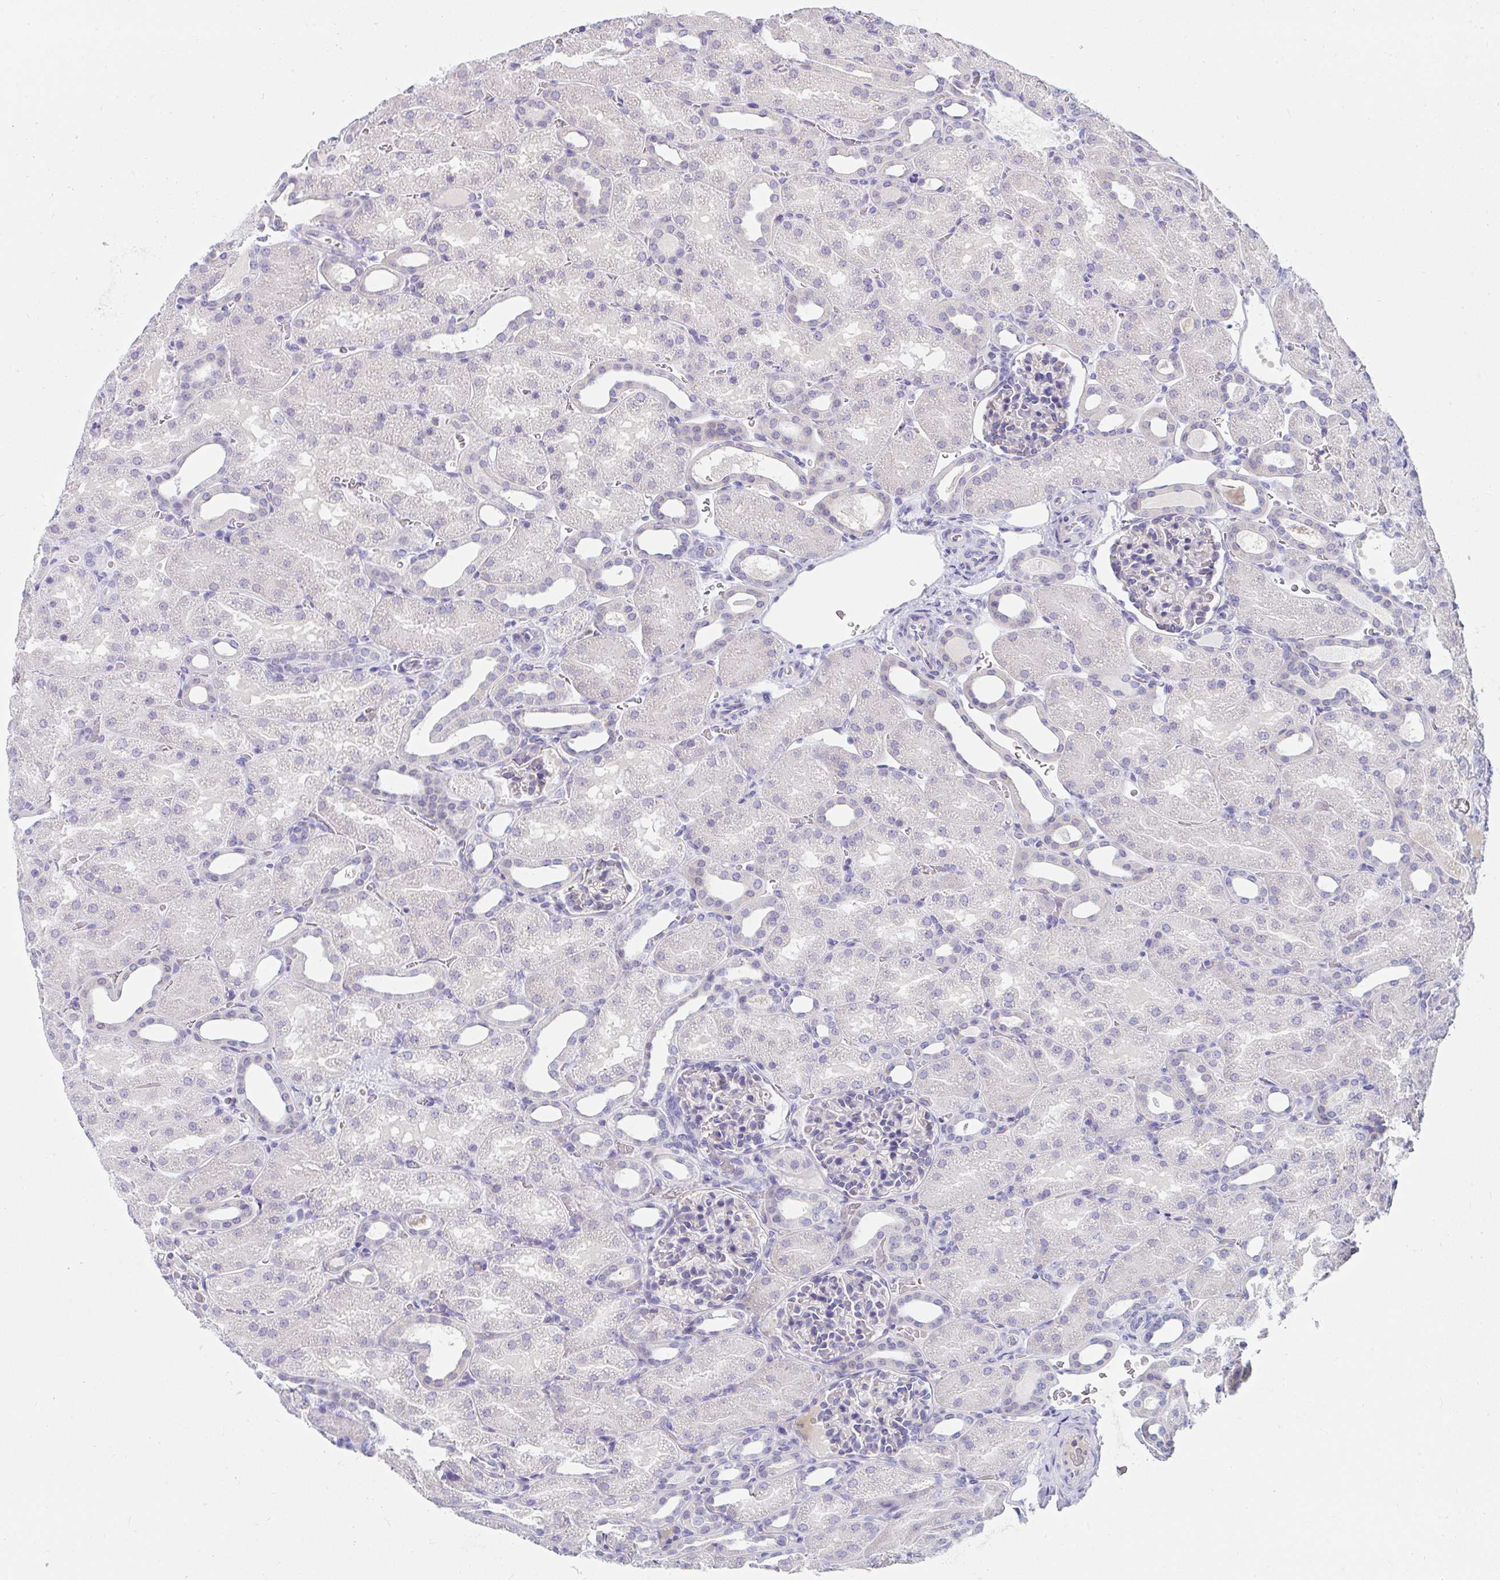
{"staining": {"intensity": "moderate", "quantity": "<25%", "location": "cytoplasmic/membranous"}, "tissue": "kidney", "cell_type": "Cells in glomeruli", "image_type": "normal", "snomed": [{"axis": "morphology", "description": "Normal tissue, NOS"}, {"axis": "topography", "description": "Kidney"}], "caption": "Kidney stained for a protein displays moderate cytoplasmic/membranous positivity in cells in glomeruli. (DAB = brown stain, brightfield microscopy at high magnification).", "gene": "MGAM2", "patient": {"sex": "male", "age": 2}}